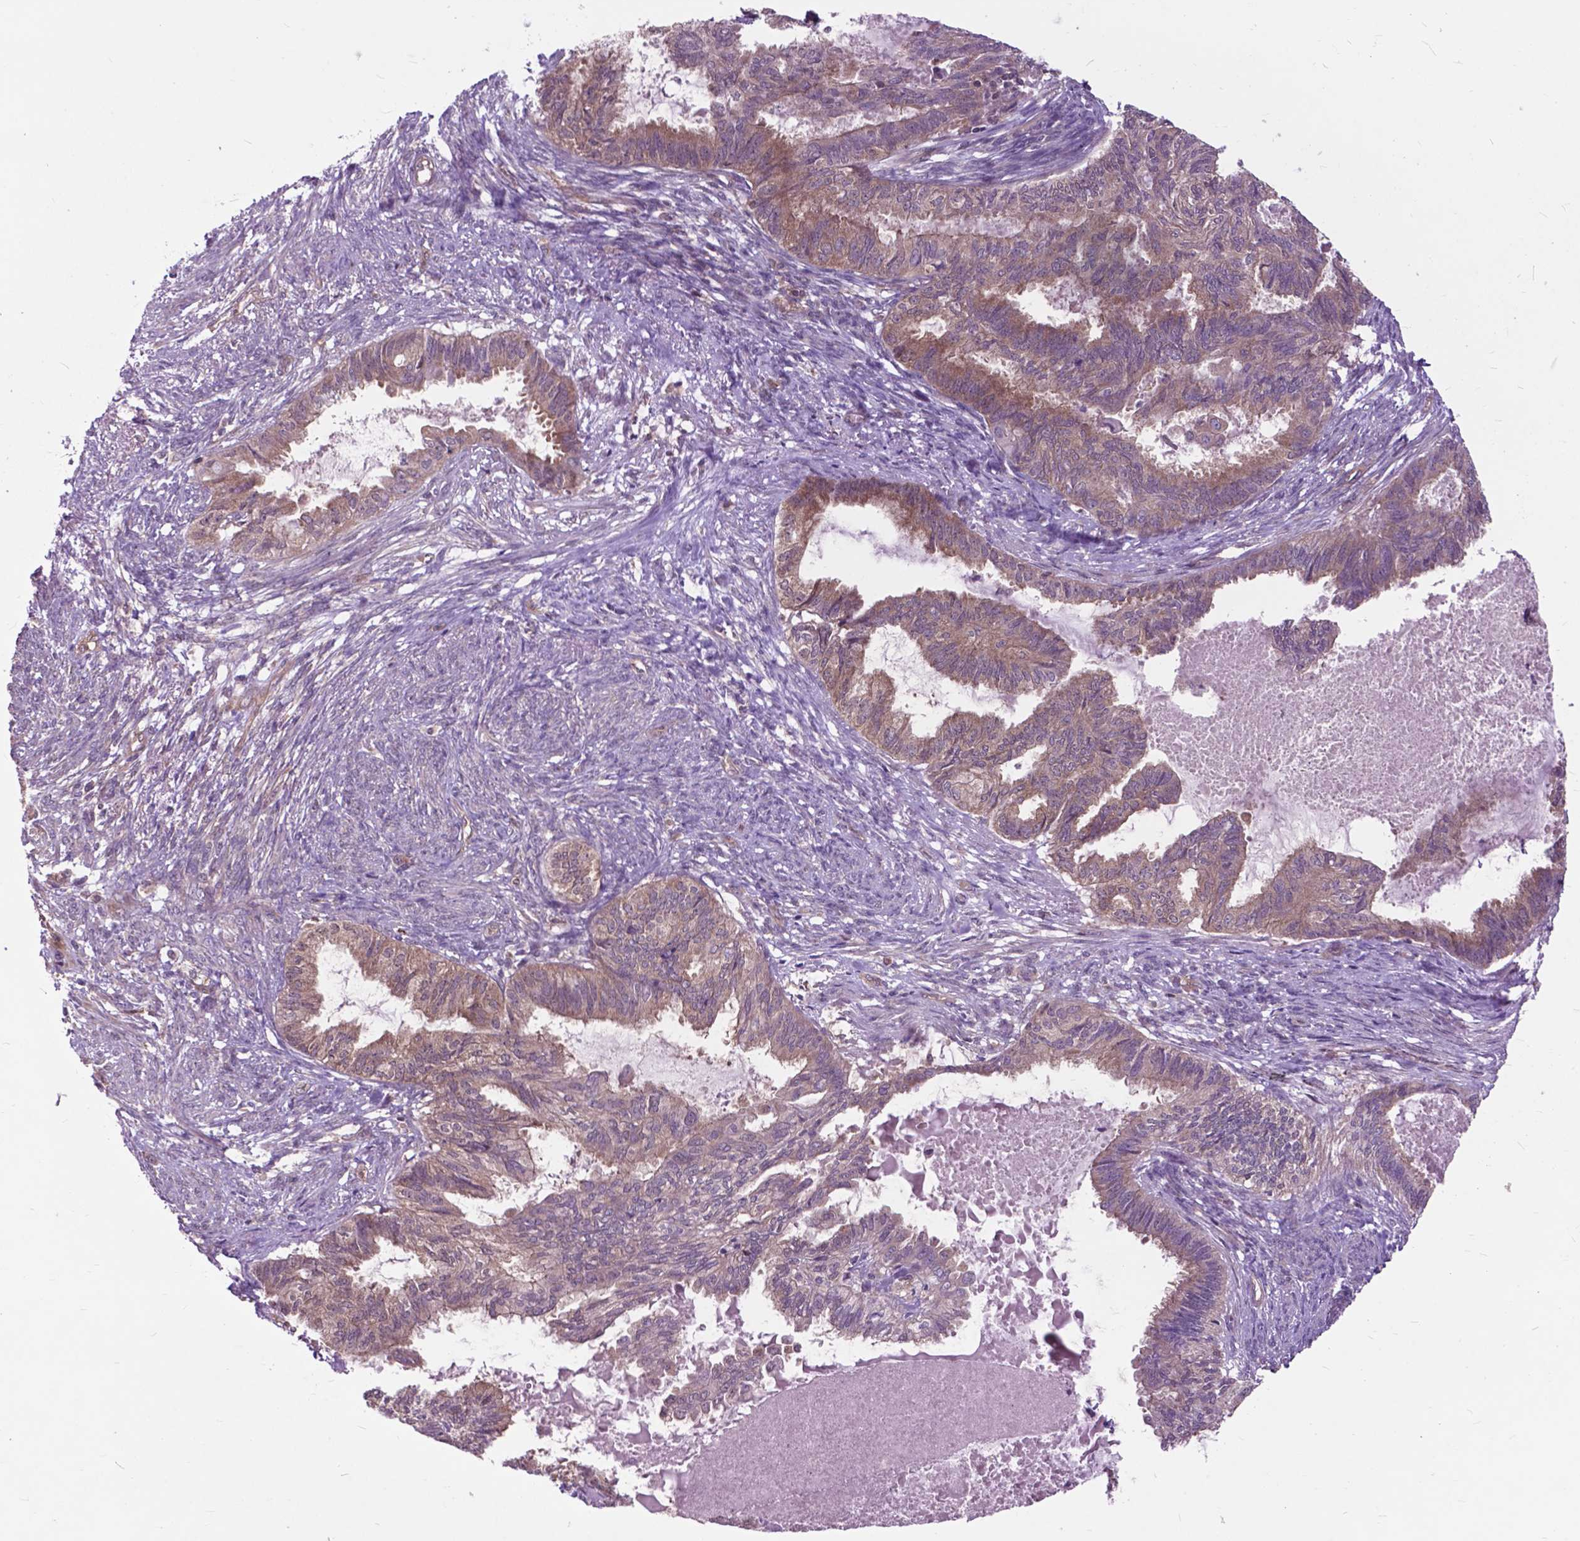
{"staining": {"intensity": "moderate", "quantity": ">75%", "location": "cytoplasmic/membranous"}, "tissue": "endometrial cancer", "cell_type": "Tumor cells", "image_type": "cancer", "snomed": [{"axis": "morphology", "description": "Adenocarcinoma, NOS"}, {"axis": "topography", "description": "Endometrium"}], "caption": "Approximately >75% of tumor cells in human endometrial cancer (adenocarcinoma) display moderate cytoplasmic/membranous protein staining as visualized by brown immunohistochemical staining.", "gene": "ARAF", "patient": {"sex": "female", "age": 86}}